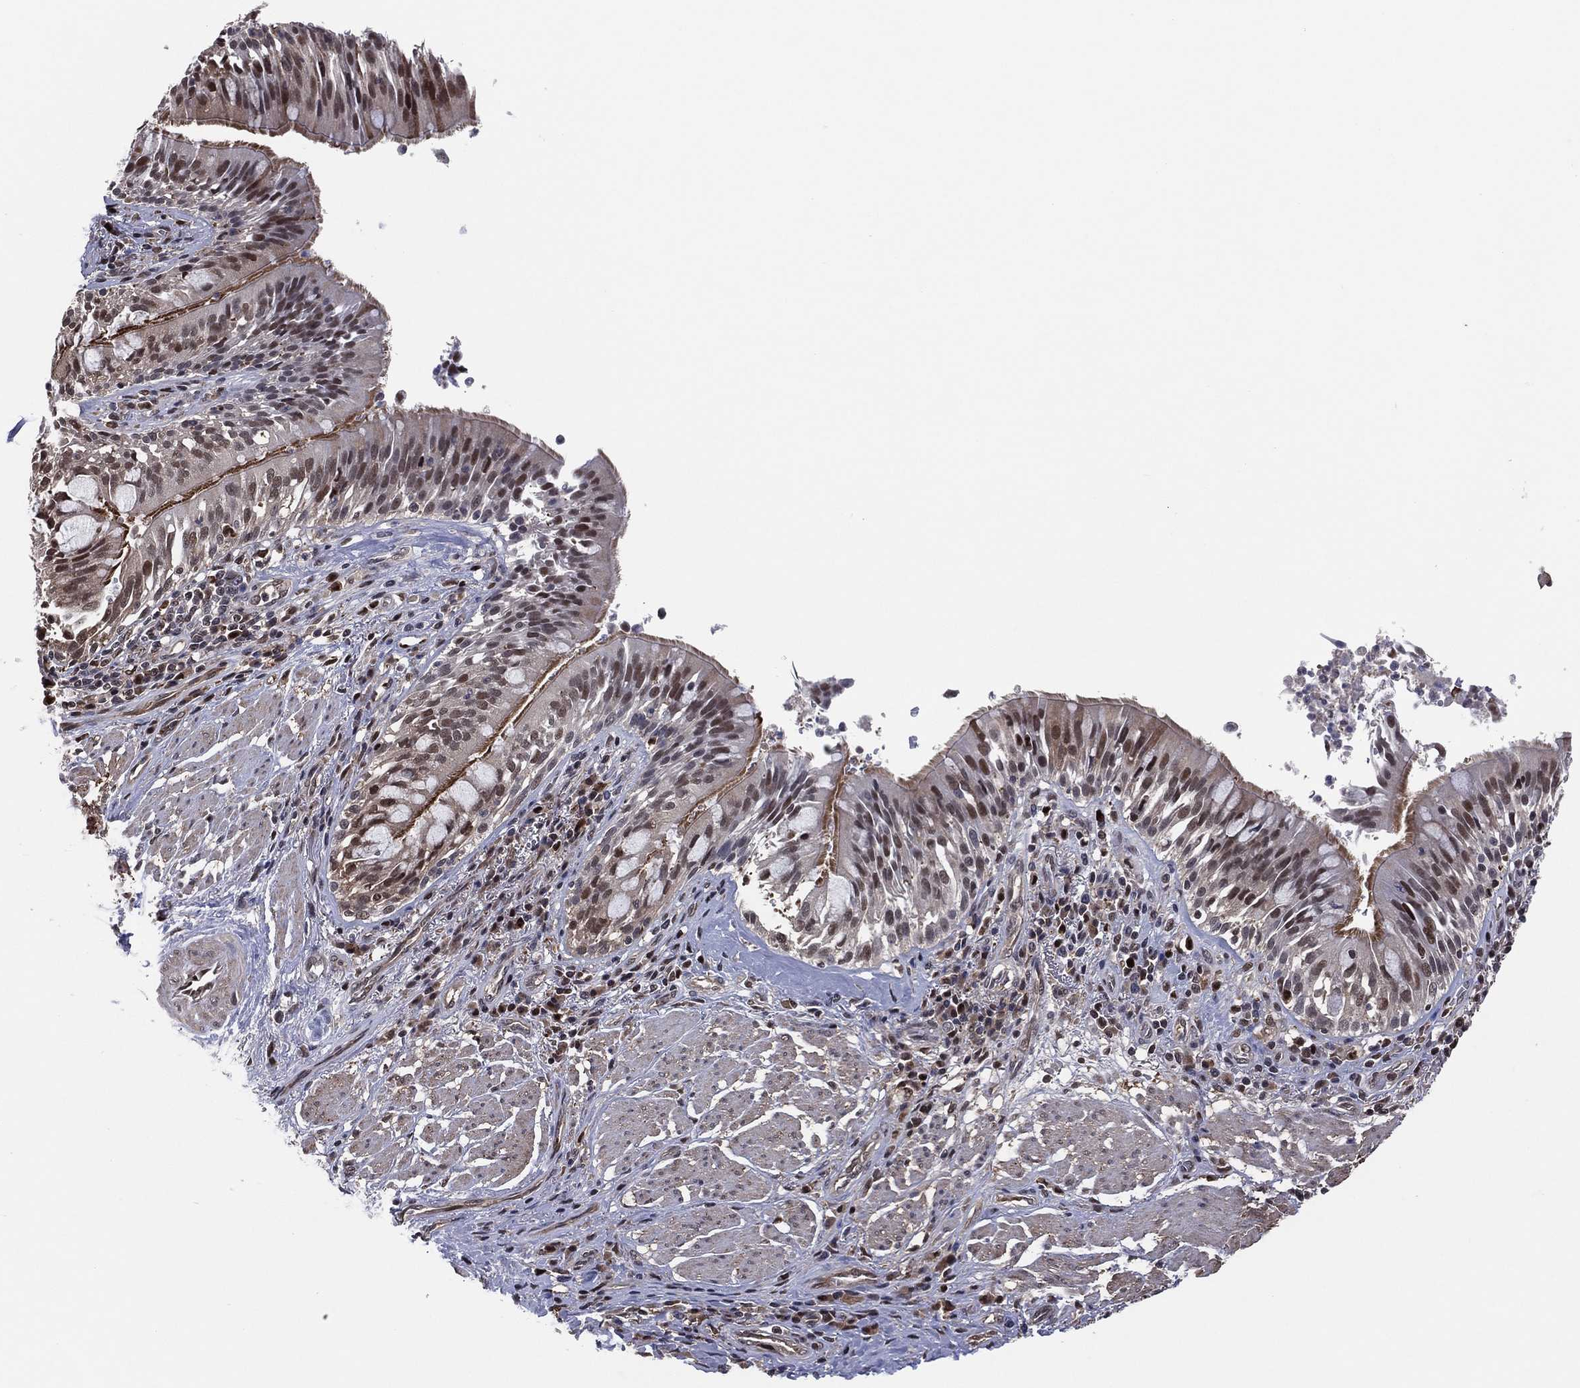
{"staining": {"intensity": "moderate", "quantity": "25%-75%", "location": "cytoplasmic/membranous,nuclear"}, "tissue": "bronchus", "cell_type": "Respiratory epithelial cells", "image_type": "normal", "snomed": [{"axis": "morphology", "description": "Normal tissue, NOS"}, {"axis": "morphology", "description": "Squamous cell carcinoma, NOS"}, {"axis": "topography", "description": "Bronchus"}, {"axis": "topography", "description": "Lung"}], "caption": "Protein staining of unremarkable bronchus shows moderate cytoplasmic/membranous,nuclear positivity in about 25%-75% of respiratory epithelial cells.", "gene": "ICOSLG", "patient": {"sex": "male", "age": 64}}